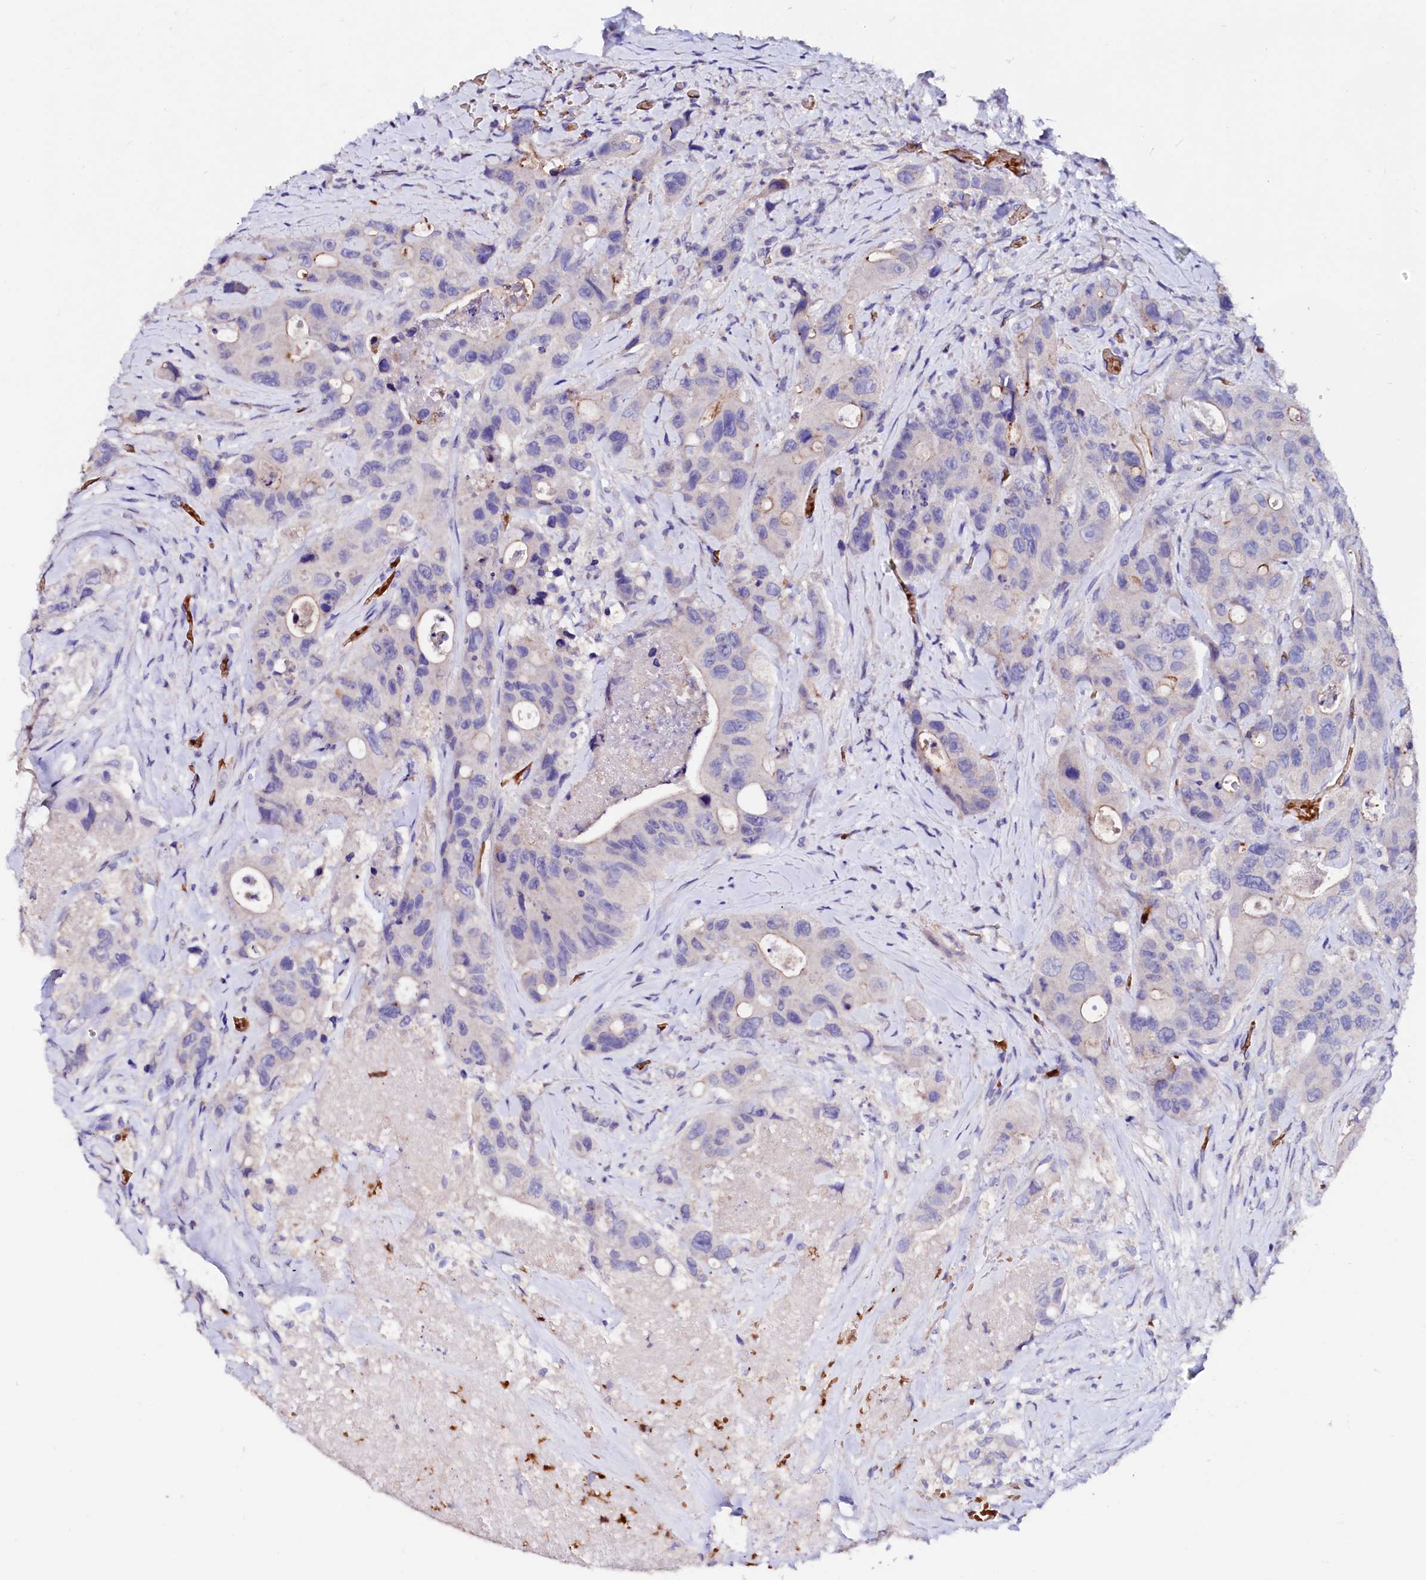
{"staining": {"intensity": "negative", "quantity": "none", "location": "none"}, "tissue": "colorectal cancer", "cell_type": "Tumor cells", "image_type": "cancer", "snomed": [{"axis": "morphology", "description": "Adenocarcinoma, NOS"}, {"axis": "topography", "description": "Colon"}], "caption": "High magnification brightfield microscopy of colorectal cancer stained with DAB (3,3'-diaminobenzidine) (brown) and counterstained with hematoxylin (blue): tumor cells show no significant positivity. (Stains: DAB (3,3'-diaminobenzidine) IHC with hematoxylin counter stain, Microscopy: brightfield microscopy at high magnification).", "gene": "RAB27A", "patient": {"sex": "female", "age": 46}}